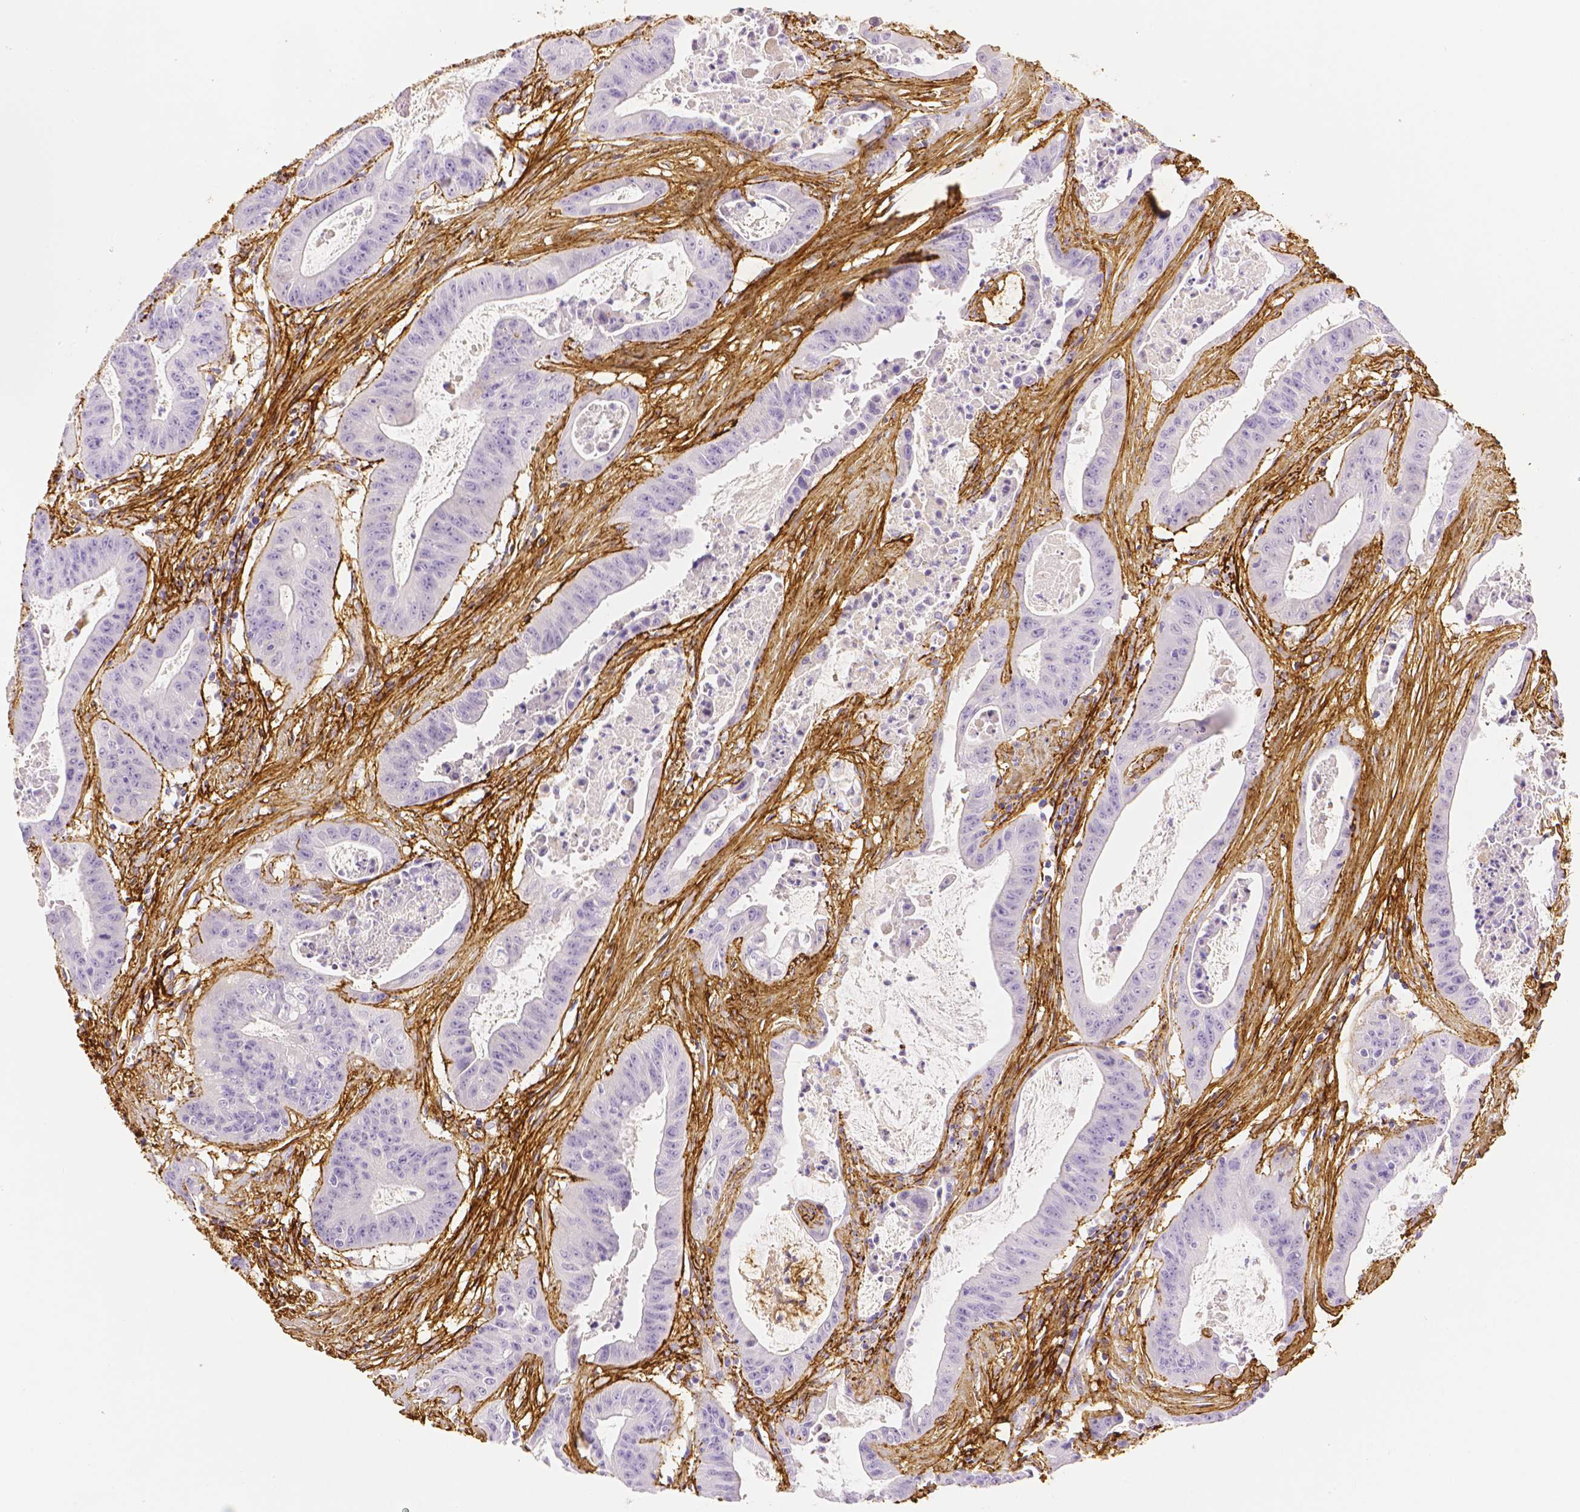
{"staining": {"intensity": "negative", "quantity": "none", "location": "none"}, "tissue": "colorectal cancer", "cell_type": "Tumor cells", "image_type": "cancer", "snomed": [{"axis": "morphology", "description": "Adenocarcinoma, NOS"}, {"axis": "topography", "description": "Colon"}], "caption": "Immunohistochemistry of colorectal cancer exhibits no staining in tumor cells.", "gene": "FBN1", "patient": {"sex": "male", "age": 33}}